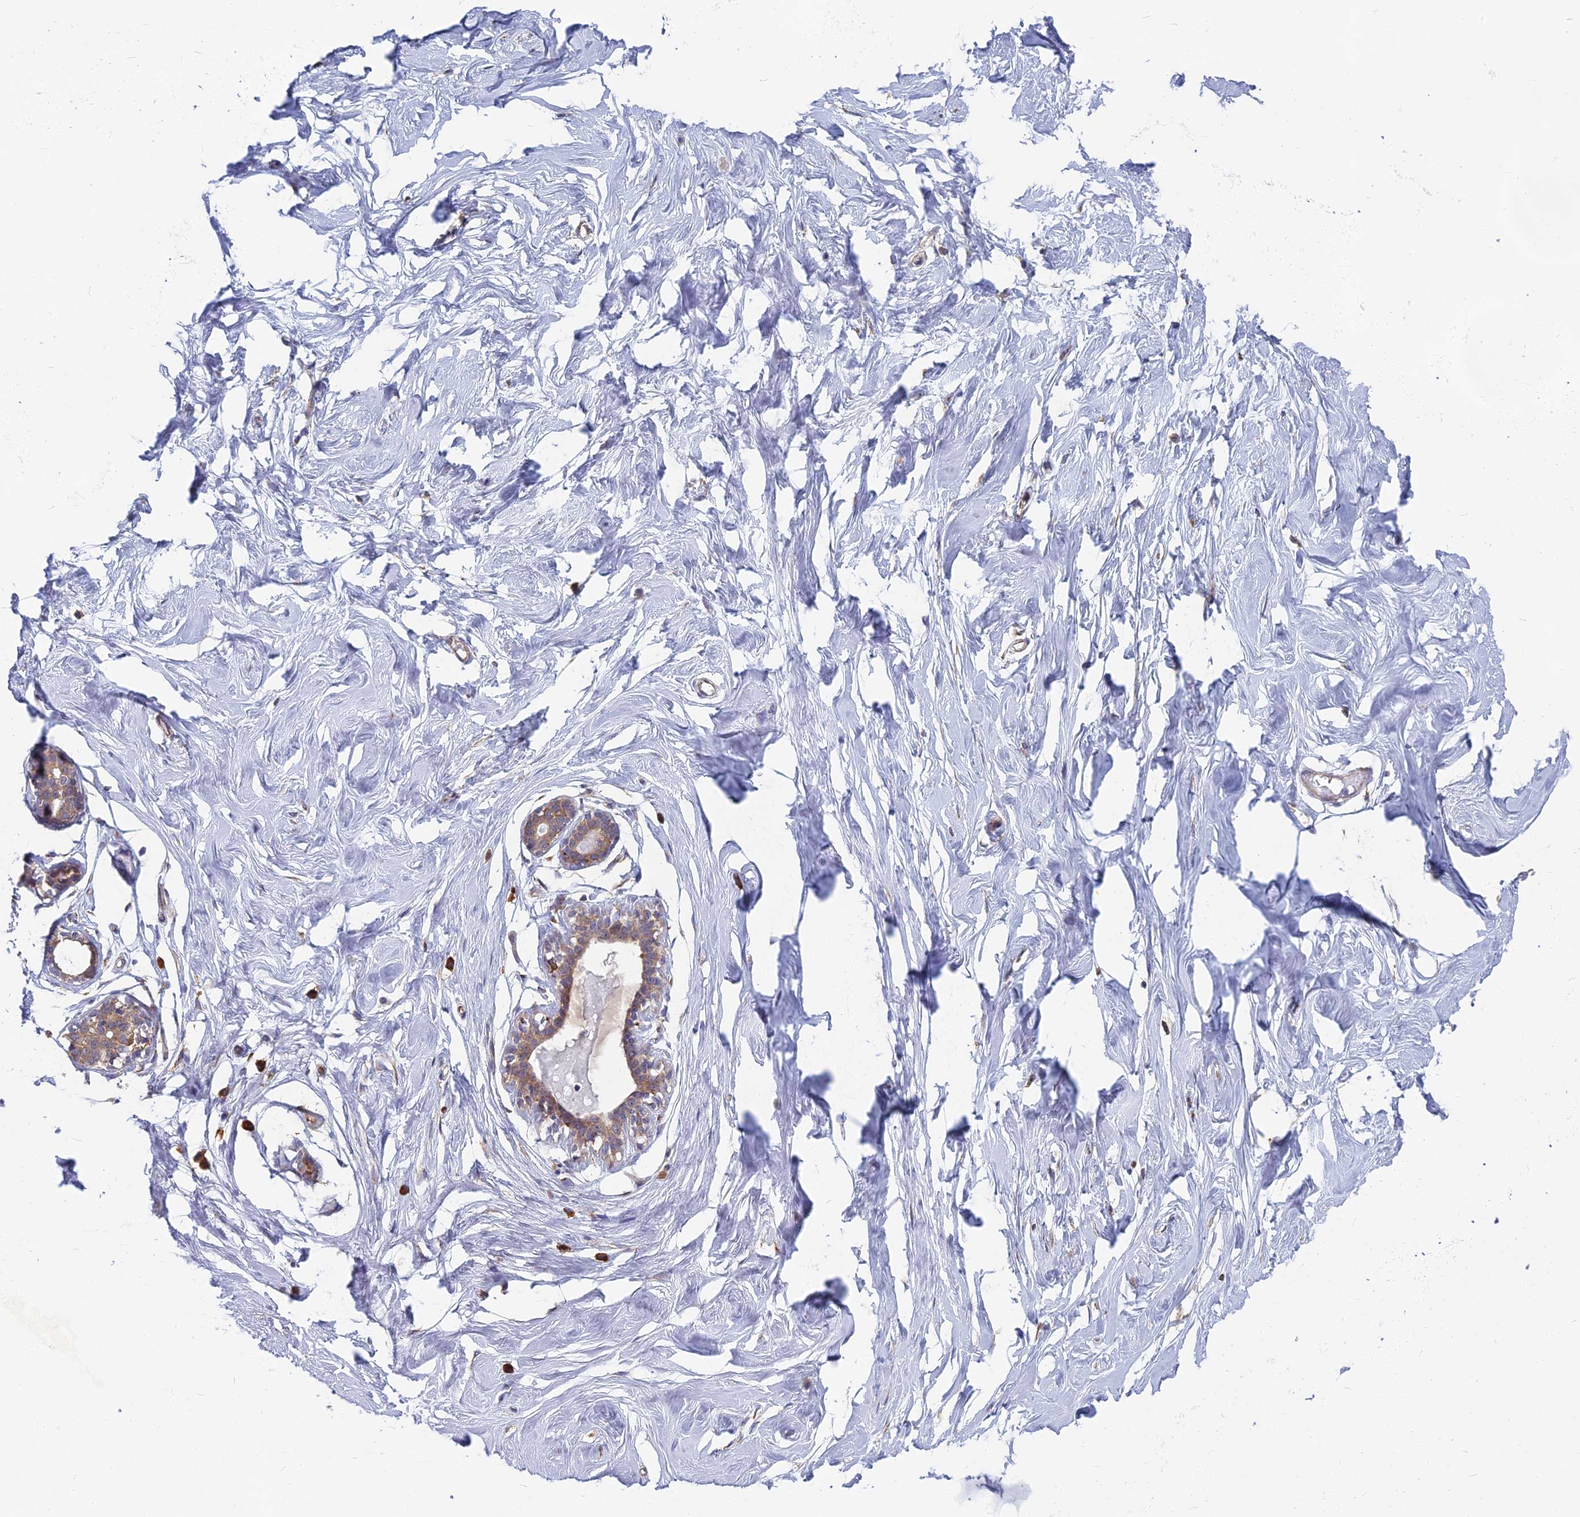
{"staining": {"intensity": "negative", "quantity": "none", "location": "none"}, "tissue": "breast", "cell_type": "Adipocytes", "image_type": "normal", "snomed": [{"axis": "morphology", "description": "Normal tissue, NOS"}, {"axis": "morphology", "description": "Adenoma, NOS"}, {"axis": "topography", "description": "Breast"}], "caption": "Adipocytes show no significant positivity in benign breast. Brightfield microscopy of immunohistochemistry (IHC) stained with DAB (brown) and hematoxylin (blue), captured at high magnification.", "gene": "KIAA1143", "patient": {"sex": "female", "age": 23}}